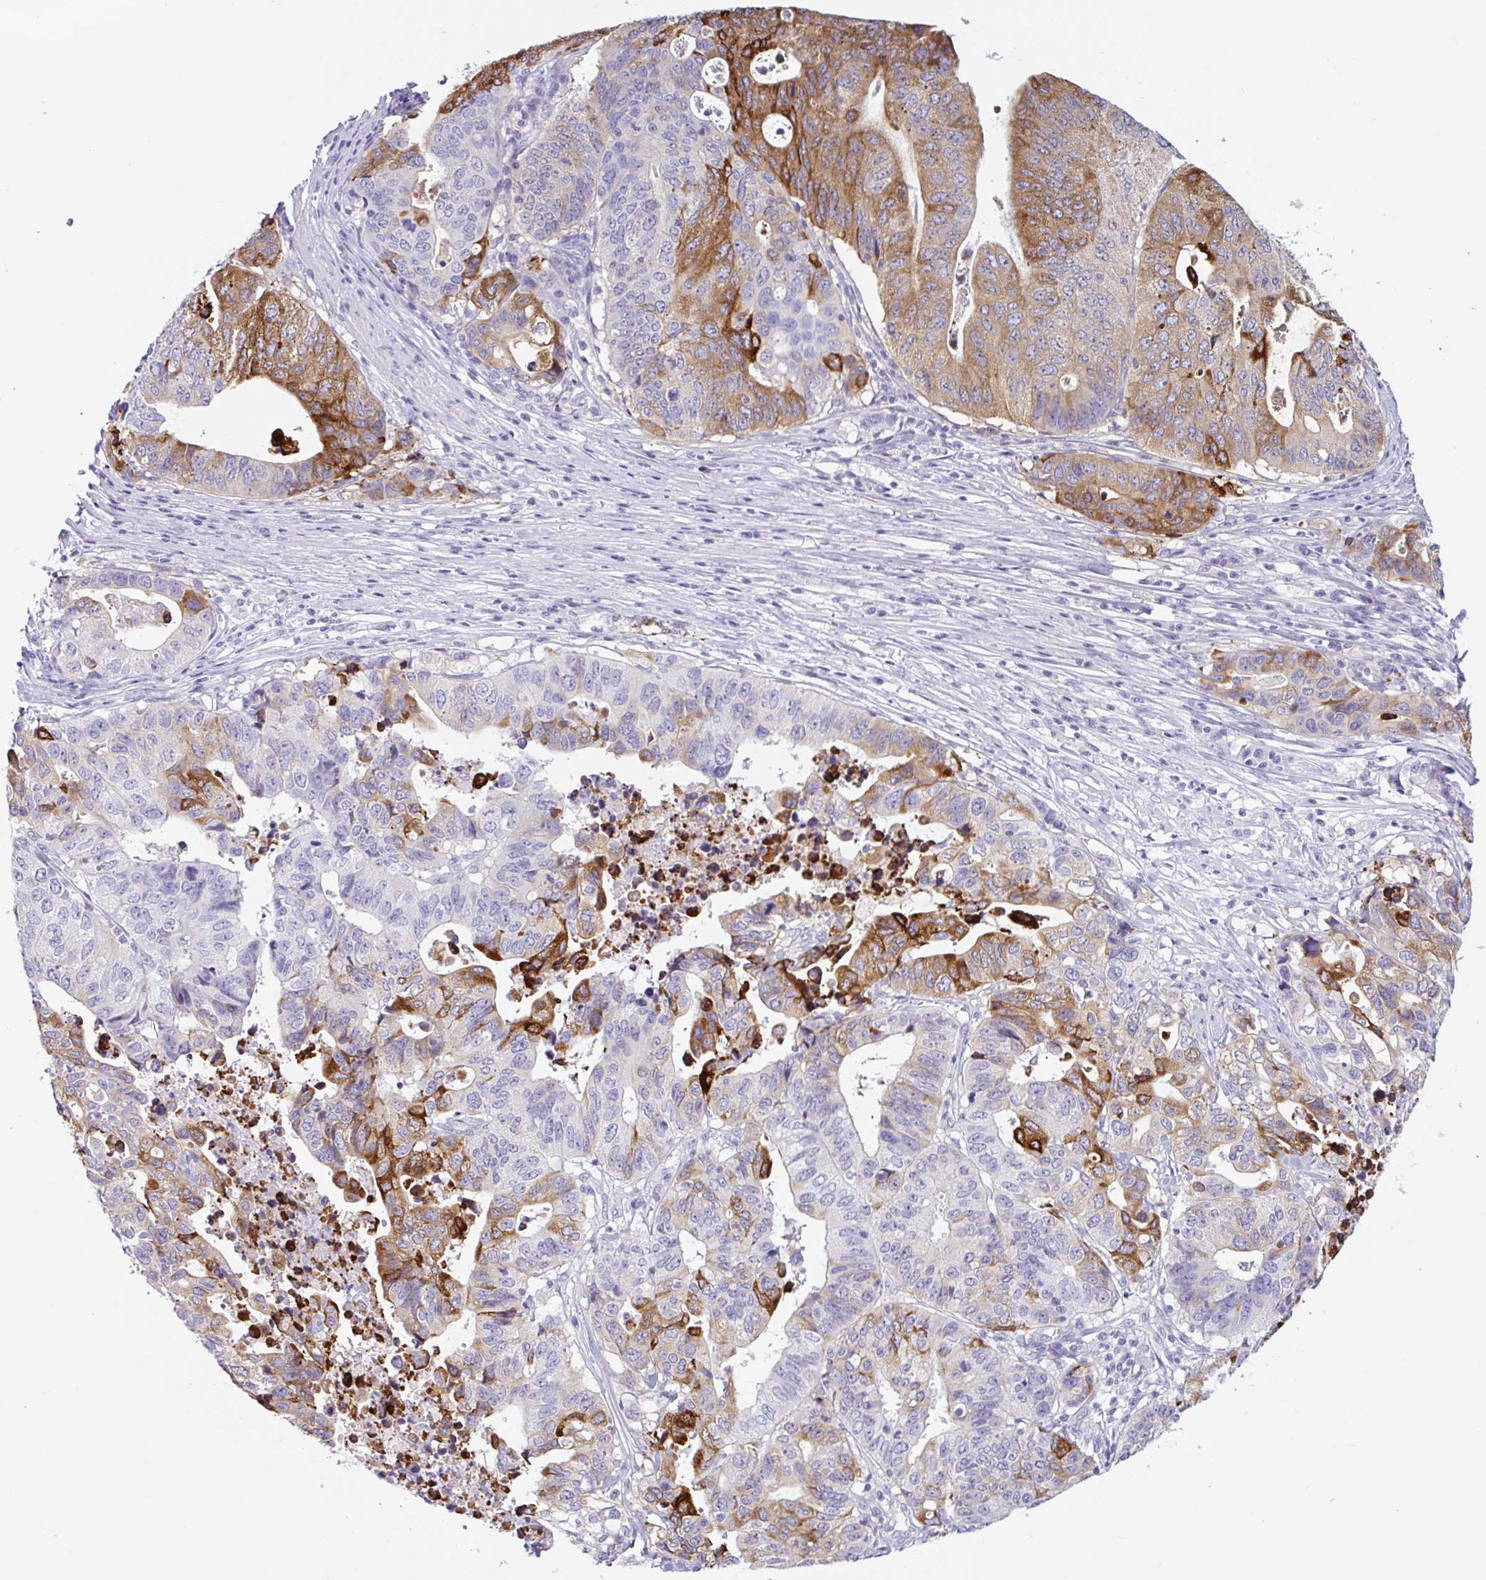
{"staining": {"intensity": "strong", "quantity": "25%-75%", "location": "cytoplasmic/membranous"}, "tissue": "stomach cancer", "cell_type": "Tumor cells", "image_type": "cancer", "snomed": [{"axis": "morphology", "description": "Adenocarcinoma, NOS"}, {"axis": "topography", "description": "Stomach, upper"}], "caption": "Approximately 25%-75% of tumor cells in human stomach adenocarcinoma demonstrate strong cytoplasmic/membranous protein expression as visualized by brown immunohistochemical staining.", "gene": "CTSE", "patient": {"sex": "female", "age": 67}}